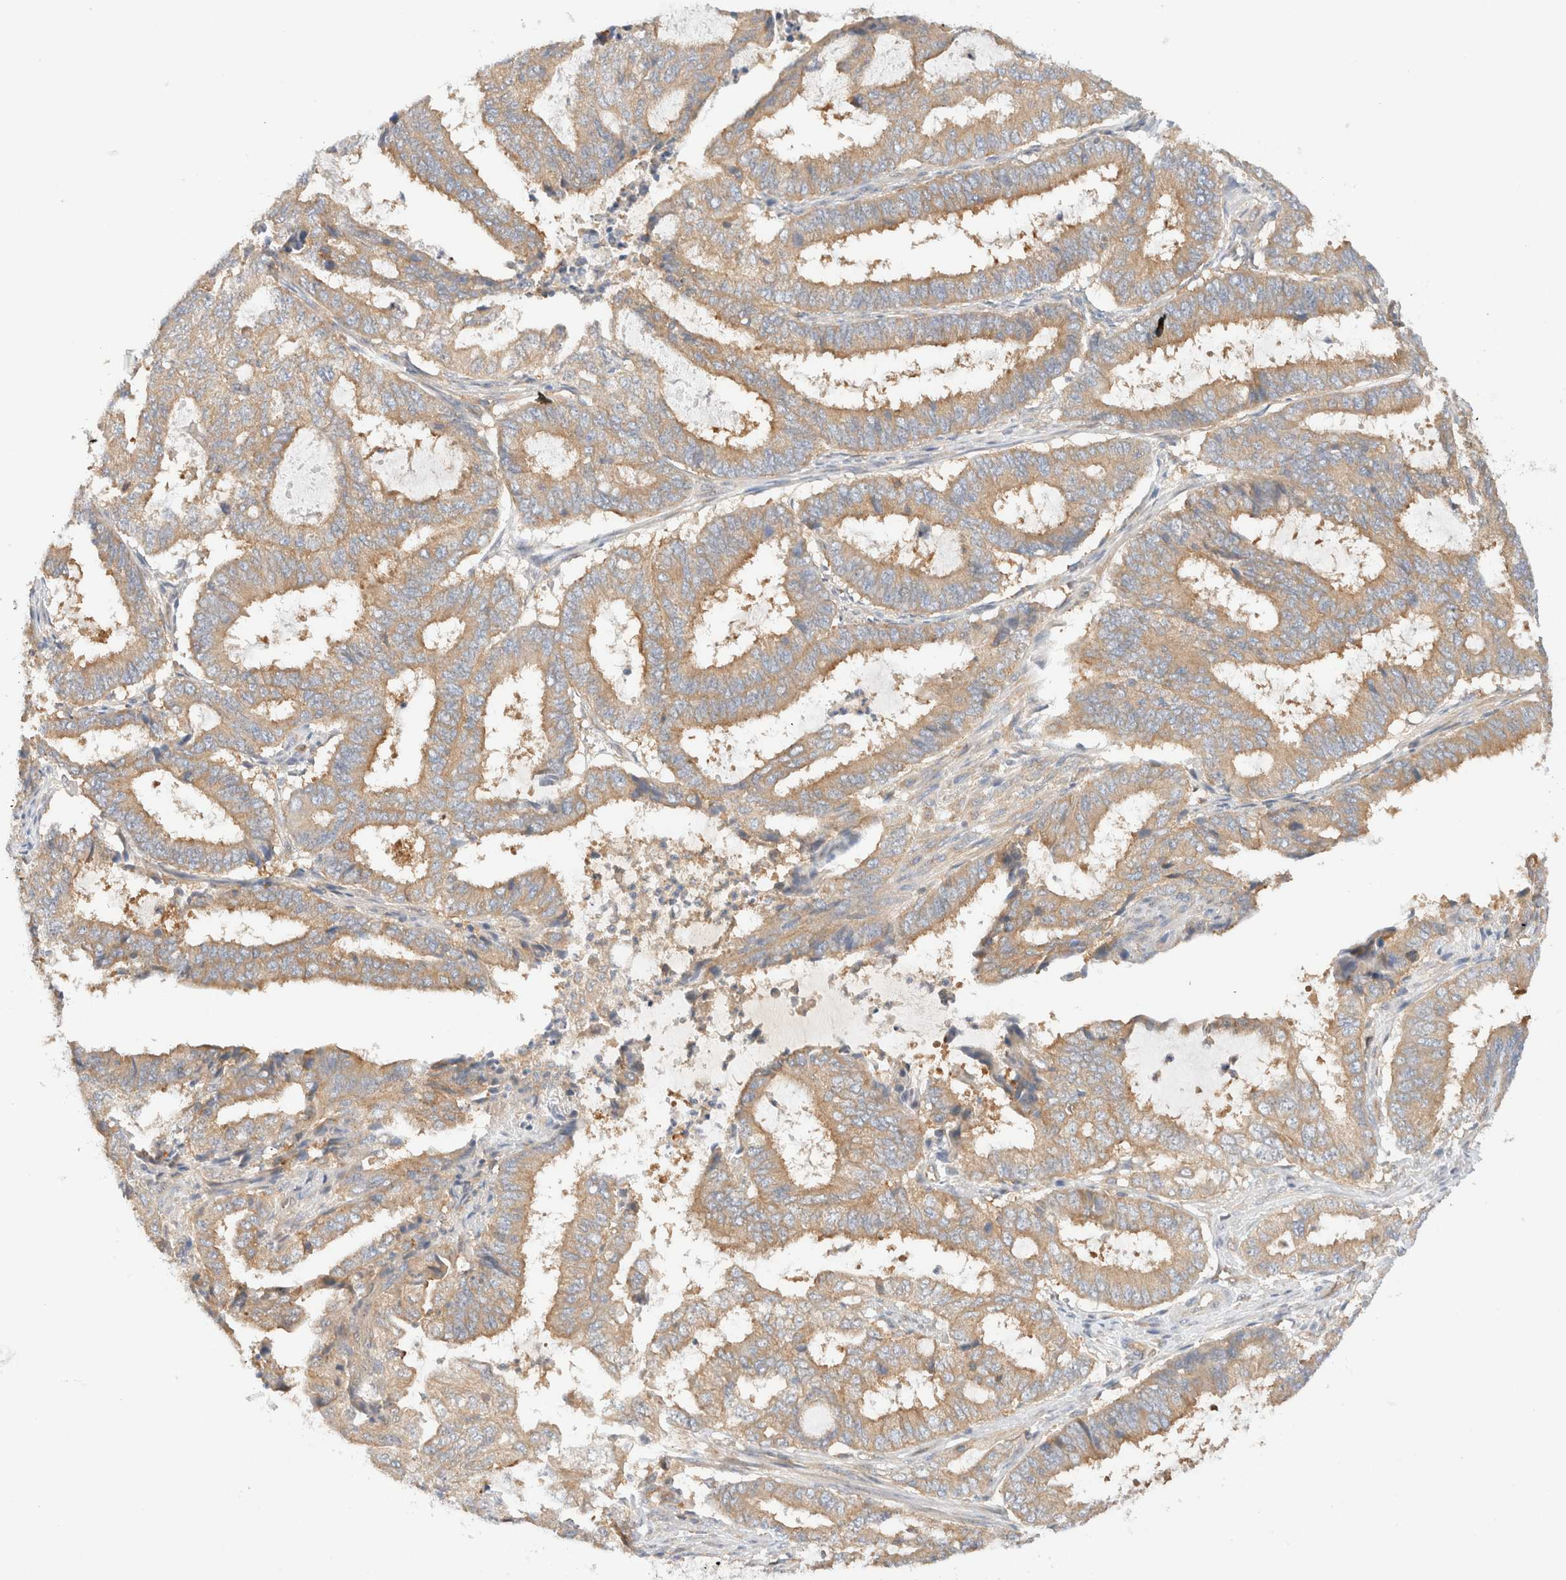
{"staining": {"intensity": "moderate", "quantity": ">75%", "location": "cytoplasmic/membranous"}, "tissue": "endometrial cancer", "cell_type": "Tumor cells", "image_type": "cancer", "snomed": [{"axis": "morphology", "description": "Adenocarcinoma, NOS"}, {"axis": "topography", "description": "Endometrium"}], "caption": "Endometrial cancer (adenocarcinoma) was stained to show a protein in brown. There is medium levels of moderate cytoplasmic/membranous expression in approximately >75% of tumor cells. The protein of interest is shown in brown color, while the nuclei are stained blue.", "gene": "RABEP1", "patient": {"sex": "female", "age": 51}}